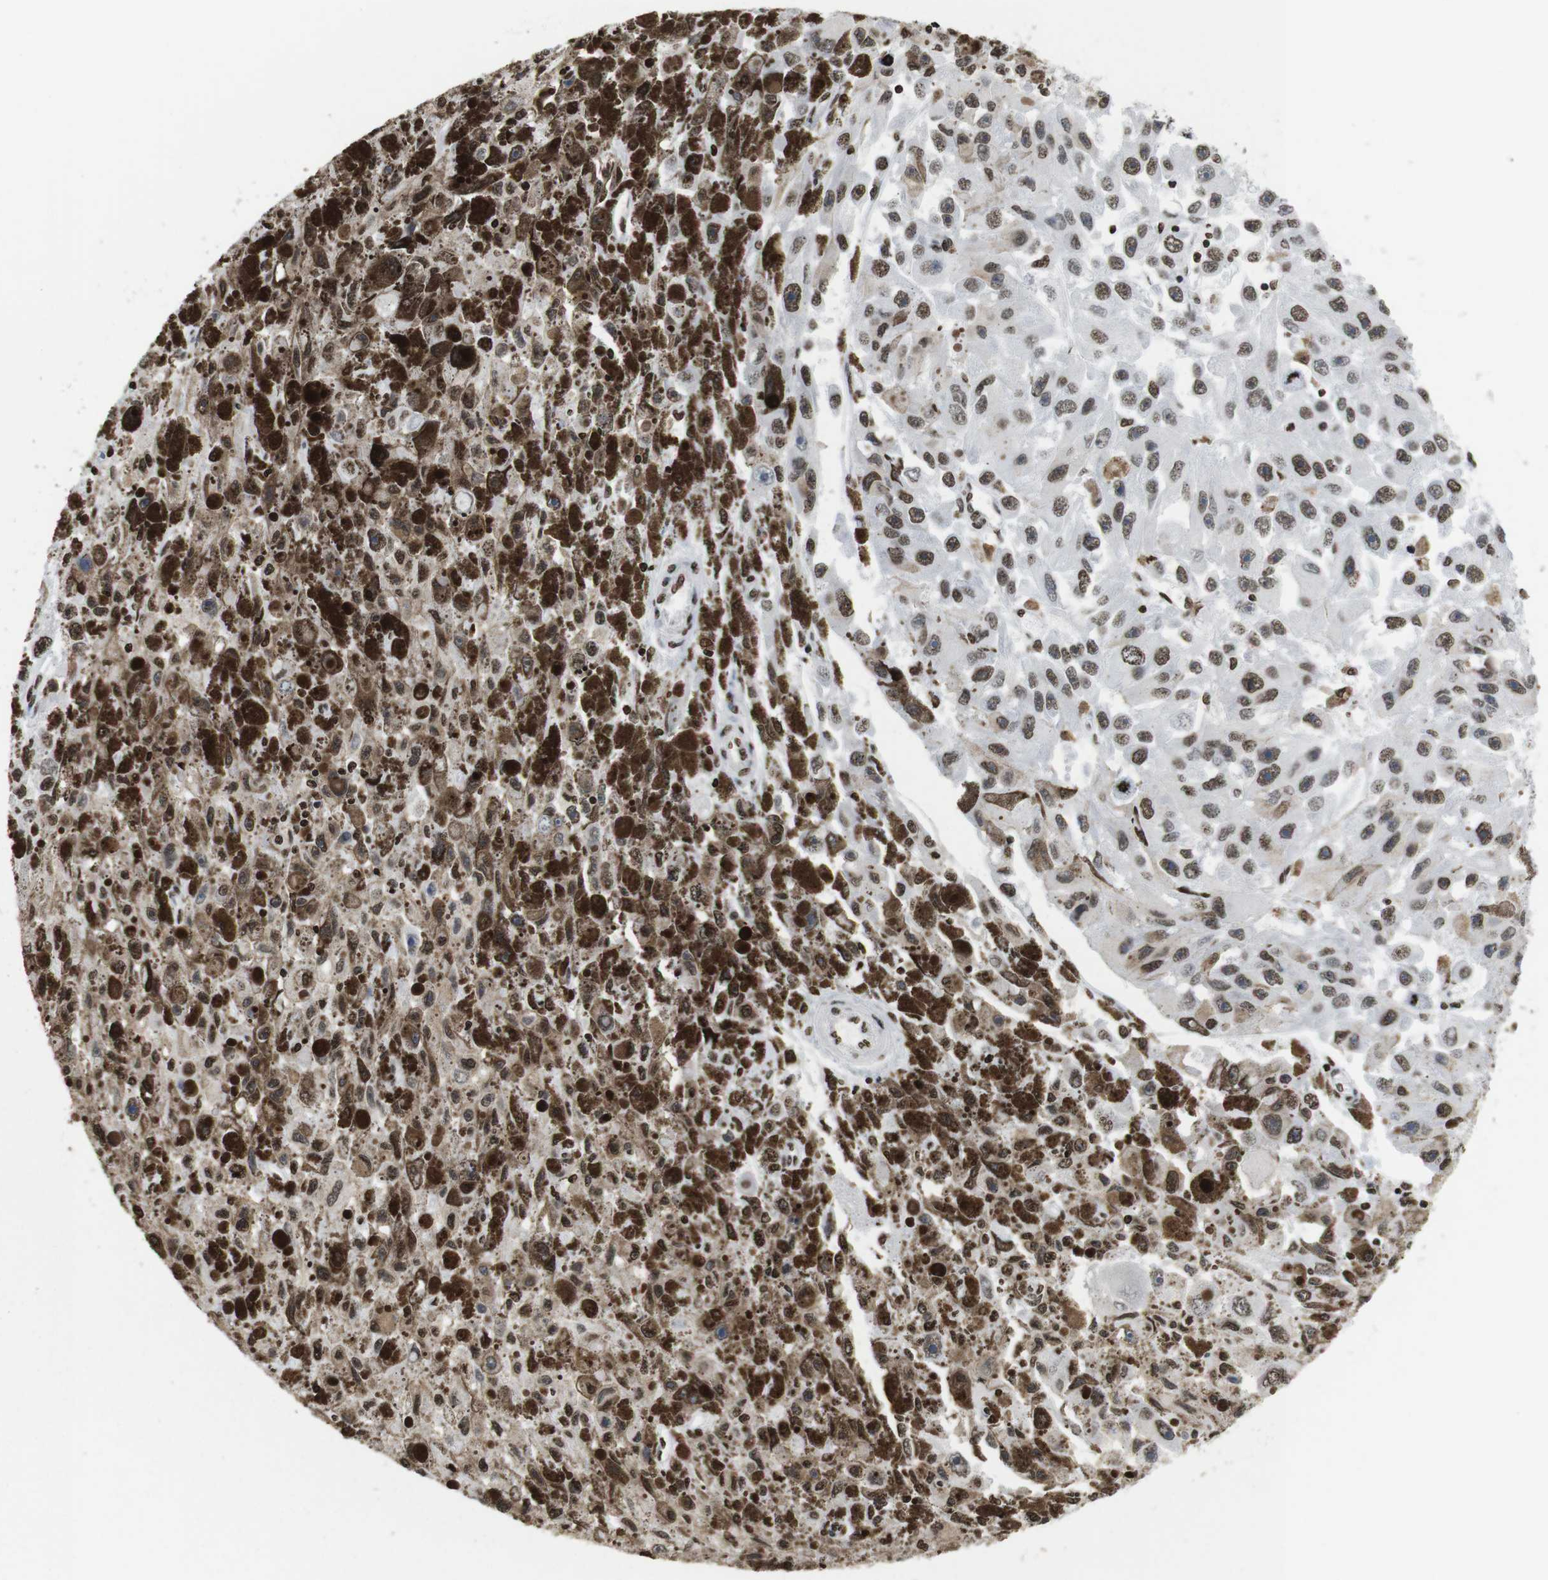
{"staining": {"intensity": "weak", "quantity": "25%-75%", "location": "nuclear"}, "tissue": "melanoma", "cell_type": "Tumor cells", "image_type": "cancer", "snomed": [{"axis": "morphology", "description": "Malignant melanoma, NOS"}, {"axis": "topography", "description": "Skin"}], "caption": "Immunohistochemistry staining of malignant melanoma, which shows low levels of weak nuclear positivity in approximately 25%-75% of tumor cells indicating weak nuclear protein positivity. The staining was performed using DAB (brown) for protein detection and nuclei were counterstained in hematoxylin (blue).", "gene": "BSX", "patient": {"sex": "female", "age": 104}}